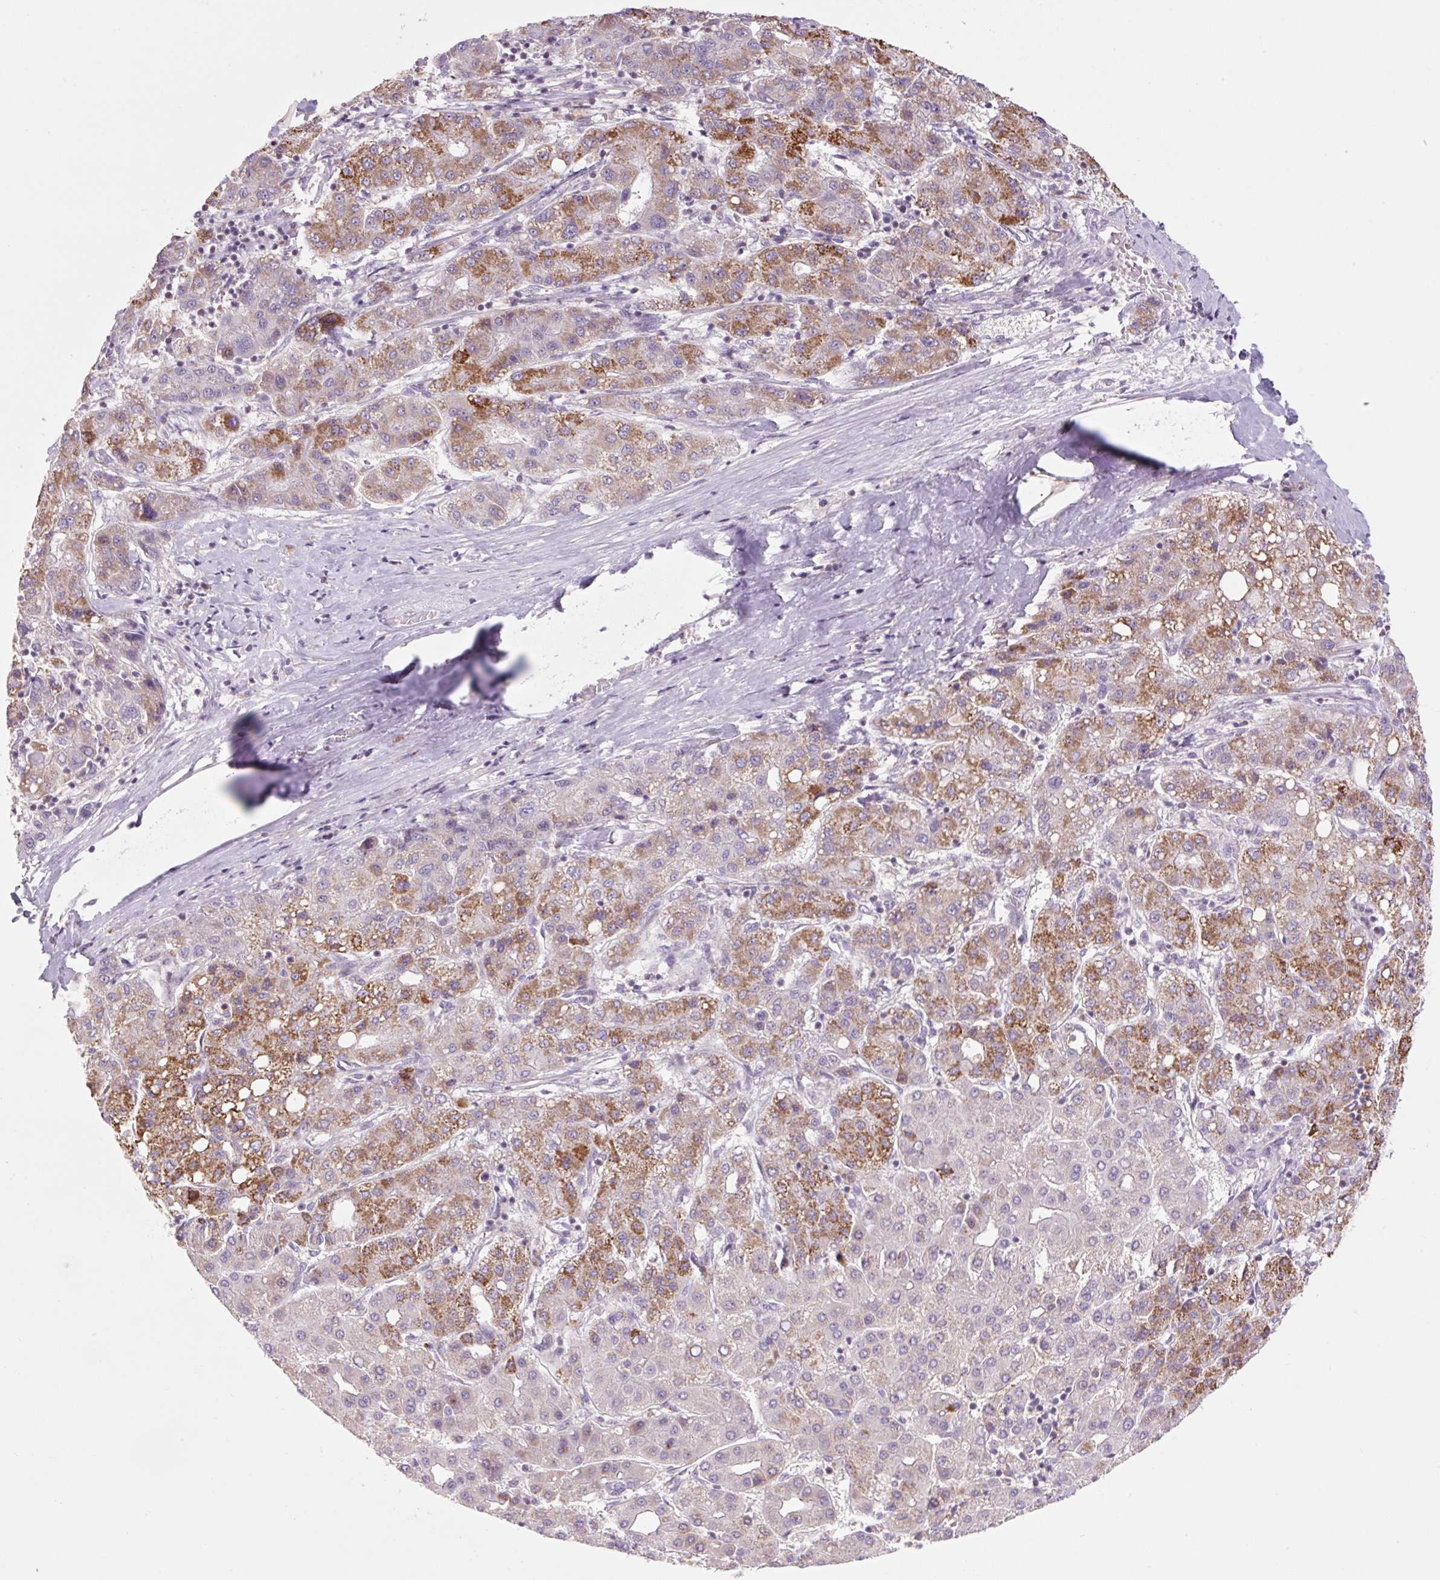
{"staining": {"intensity": "moderate", "quantity": "25%-75%", "location": "cytoplasmic/membranous"}, "tissue": "liver cancer", "cell_type": "Tumor cells", "image_type": "cancer", "snomed": [{"axis": "morphology", "description": "Carcinoma, Hepatocellular, NOS"}, {"axis": "topography", "description": "Liver"}], "caption": "Tumor cells show medium levels of moderate cytoplasmic/membranous expression in approximately 25%-75% of cells in human liver cancer (hepatocellular carcinoma). The protein of interest is shown in brown color, while the nuclei are stained blue.", "gene": "ZNF552", "patient": {"sex": "male", "age": 65}}